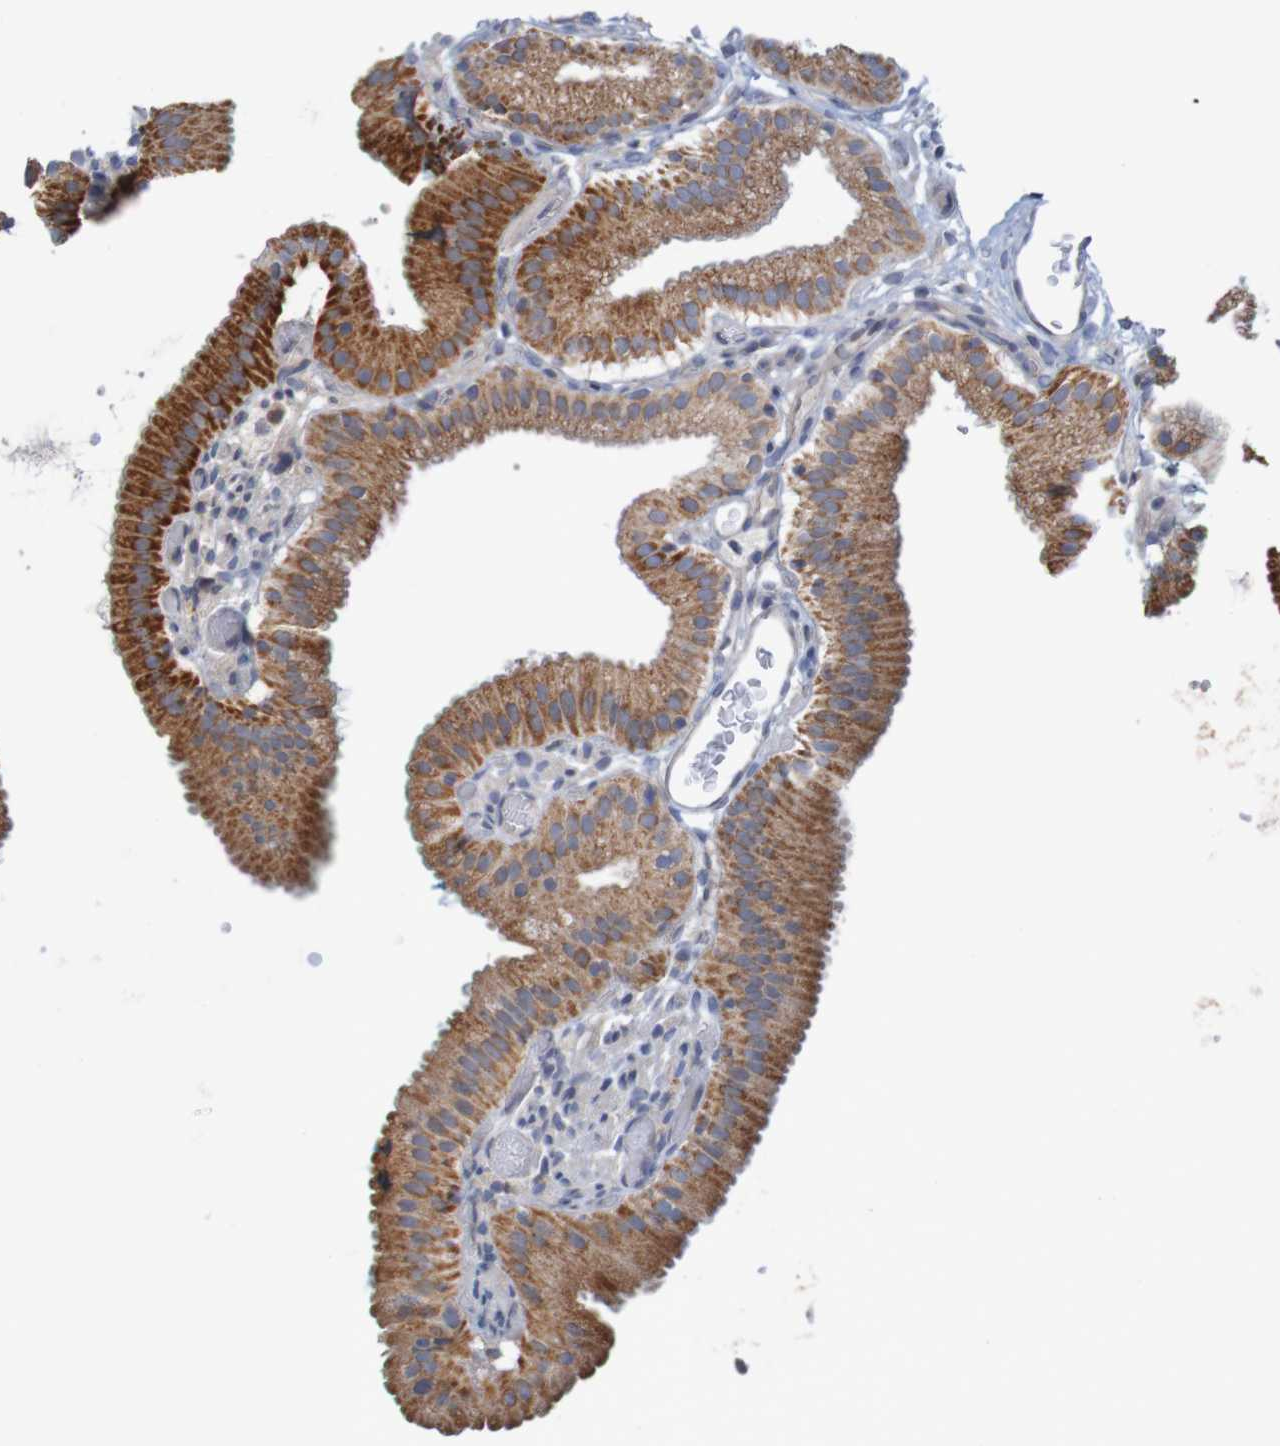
{"staining": {"intensity": "strong", "quantity": ">75%", "location": "cytoplasmic/membranous"}, "tissue": "gallbladder", "cell_type": "Glandular cells", "image_type": "normal", "snomed": [{"axis": "morphology", "description": "Normal tissue, NOS"}, {"axis": "topography", "description": "Gallbladder"}], "caption": "Immunohistochemistry photomicrograph of benign gallbladder: gallbladder stained using IHC exhibits high levels of strong protein expression localized specifically in the cytoplasmic/membranous of glandular cells, appearing as a cytoplasmic/membranous brown color.", "gene": "NAV2", "patient": {"sex": "male", "age": 54}}